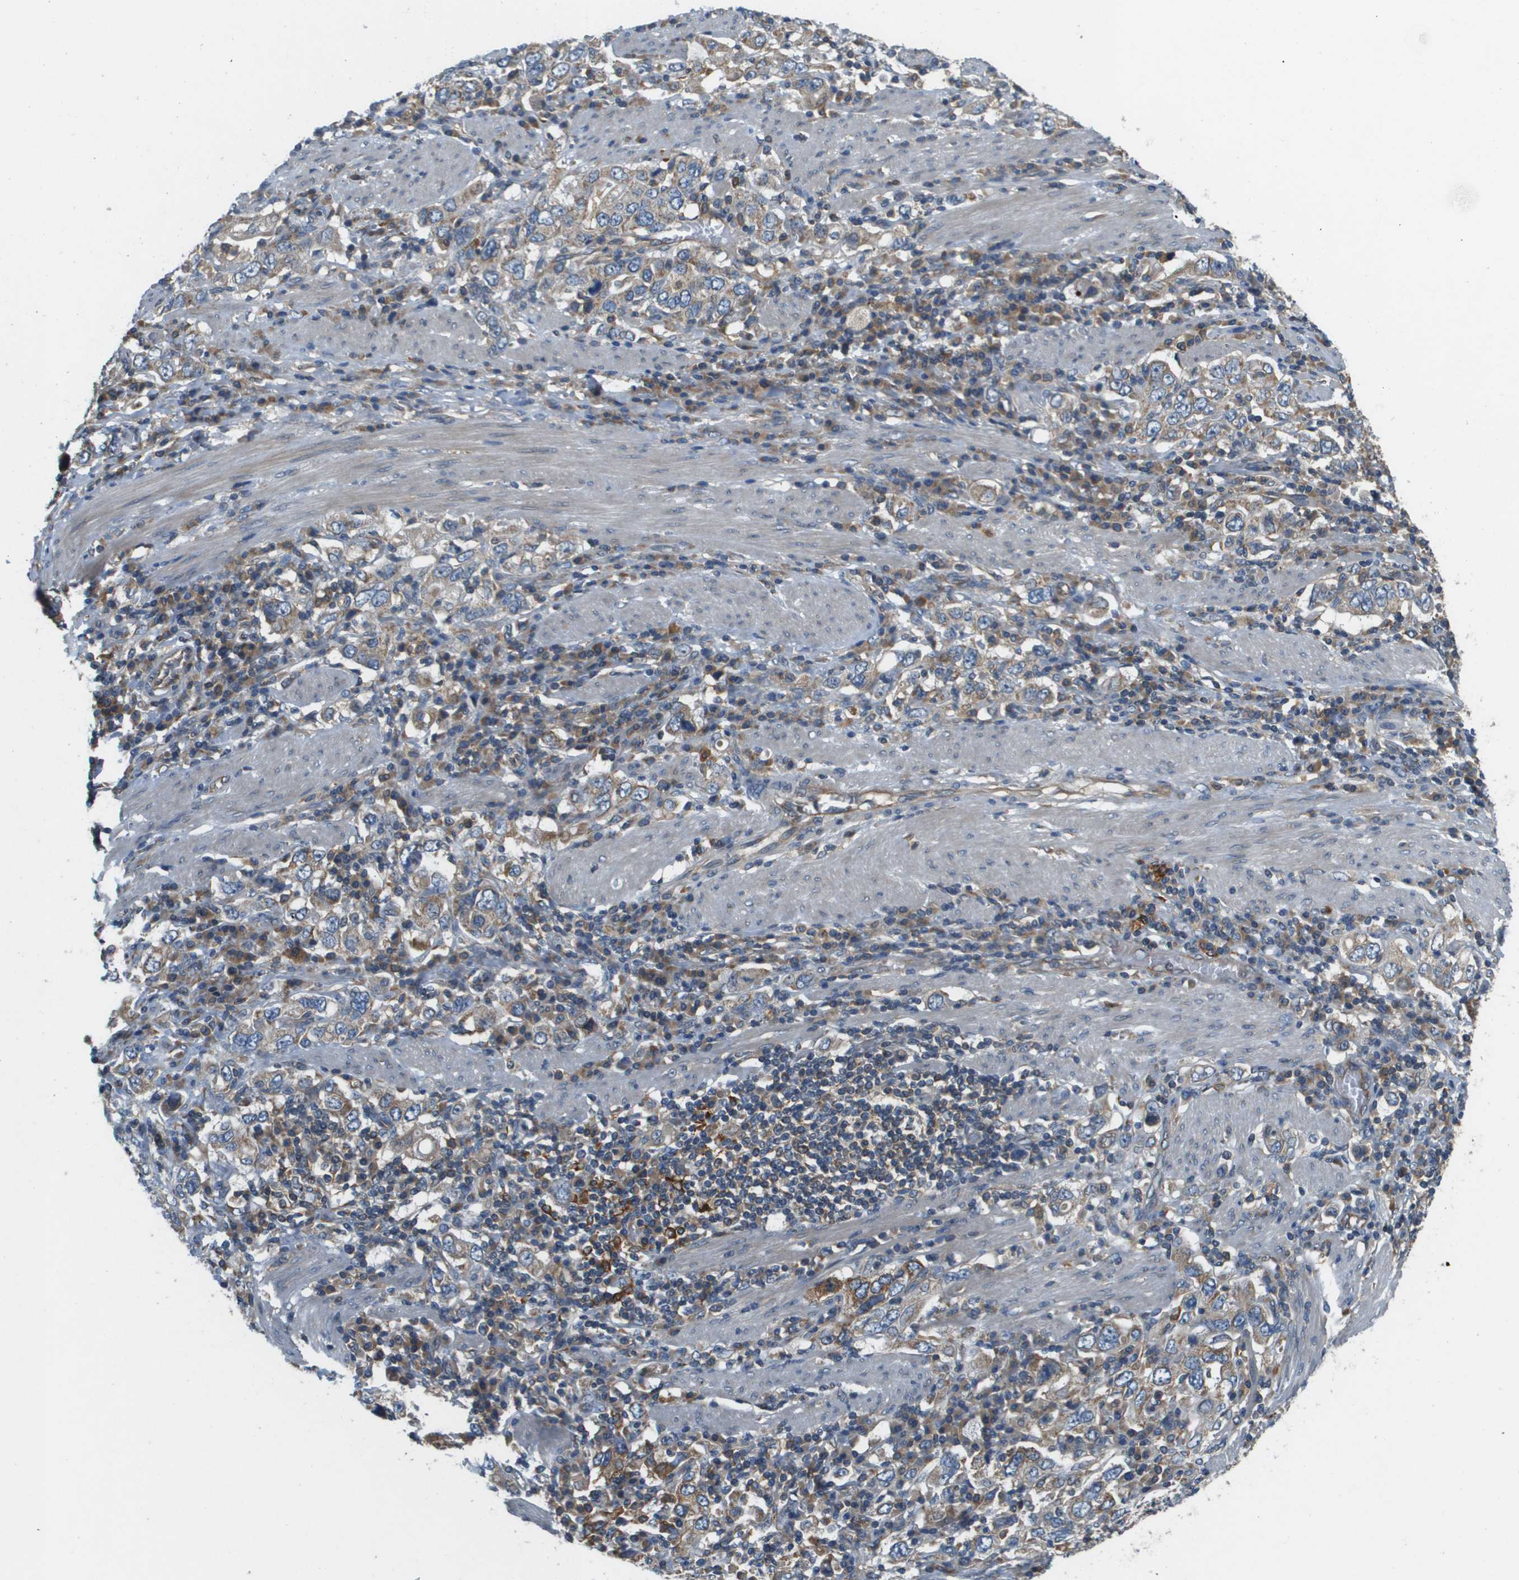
{"staining": {"intensity": "weak", "quantity": "25%-75%", "location": "cytoplasmic/membranous"}, "tissue": "stomach cancer", "cell_type": "Tumor cells", "image_type": "cancer", "snomed": [{"axis": "morphology", "description": "Adenocarcinoma, NOS"}, {"axis": "topography", "description": "Stomach, upper"}], "caption": "Immunohistochemical staining of human adenocarcinoma (stomach) displays low levels of weak cytoplasmic/membranous protein staining in approximately 25%-75% of tumor cells.", "gene": "SAMSN1", "patient": {"sex": "male", "age": 62}}